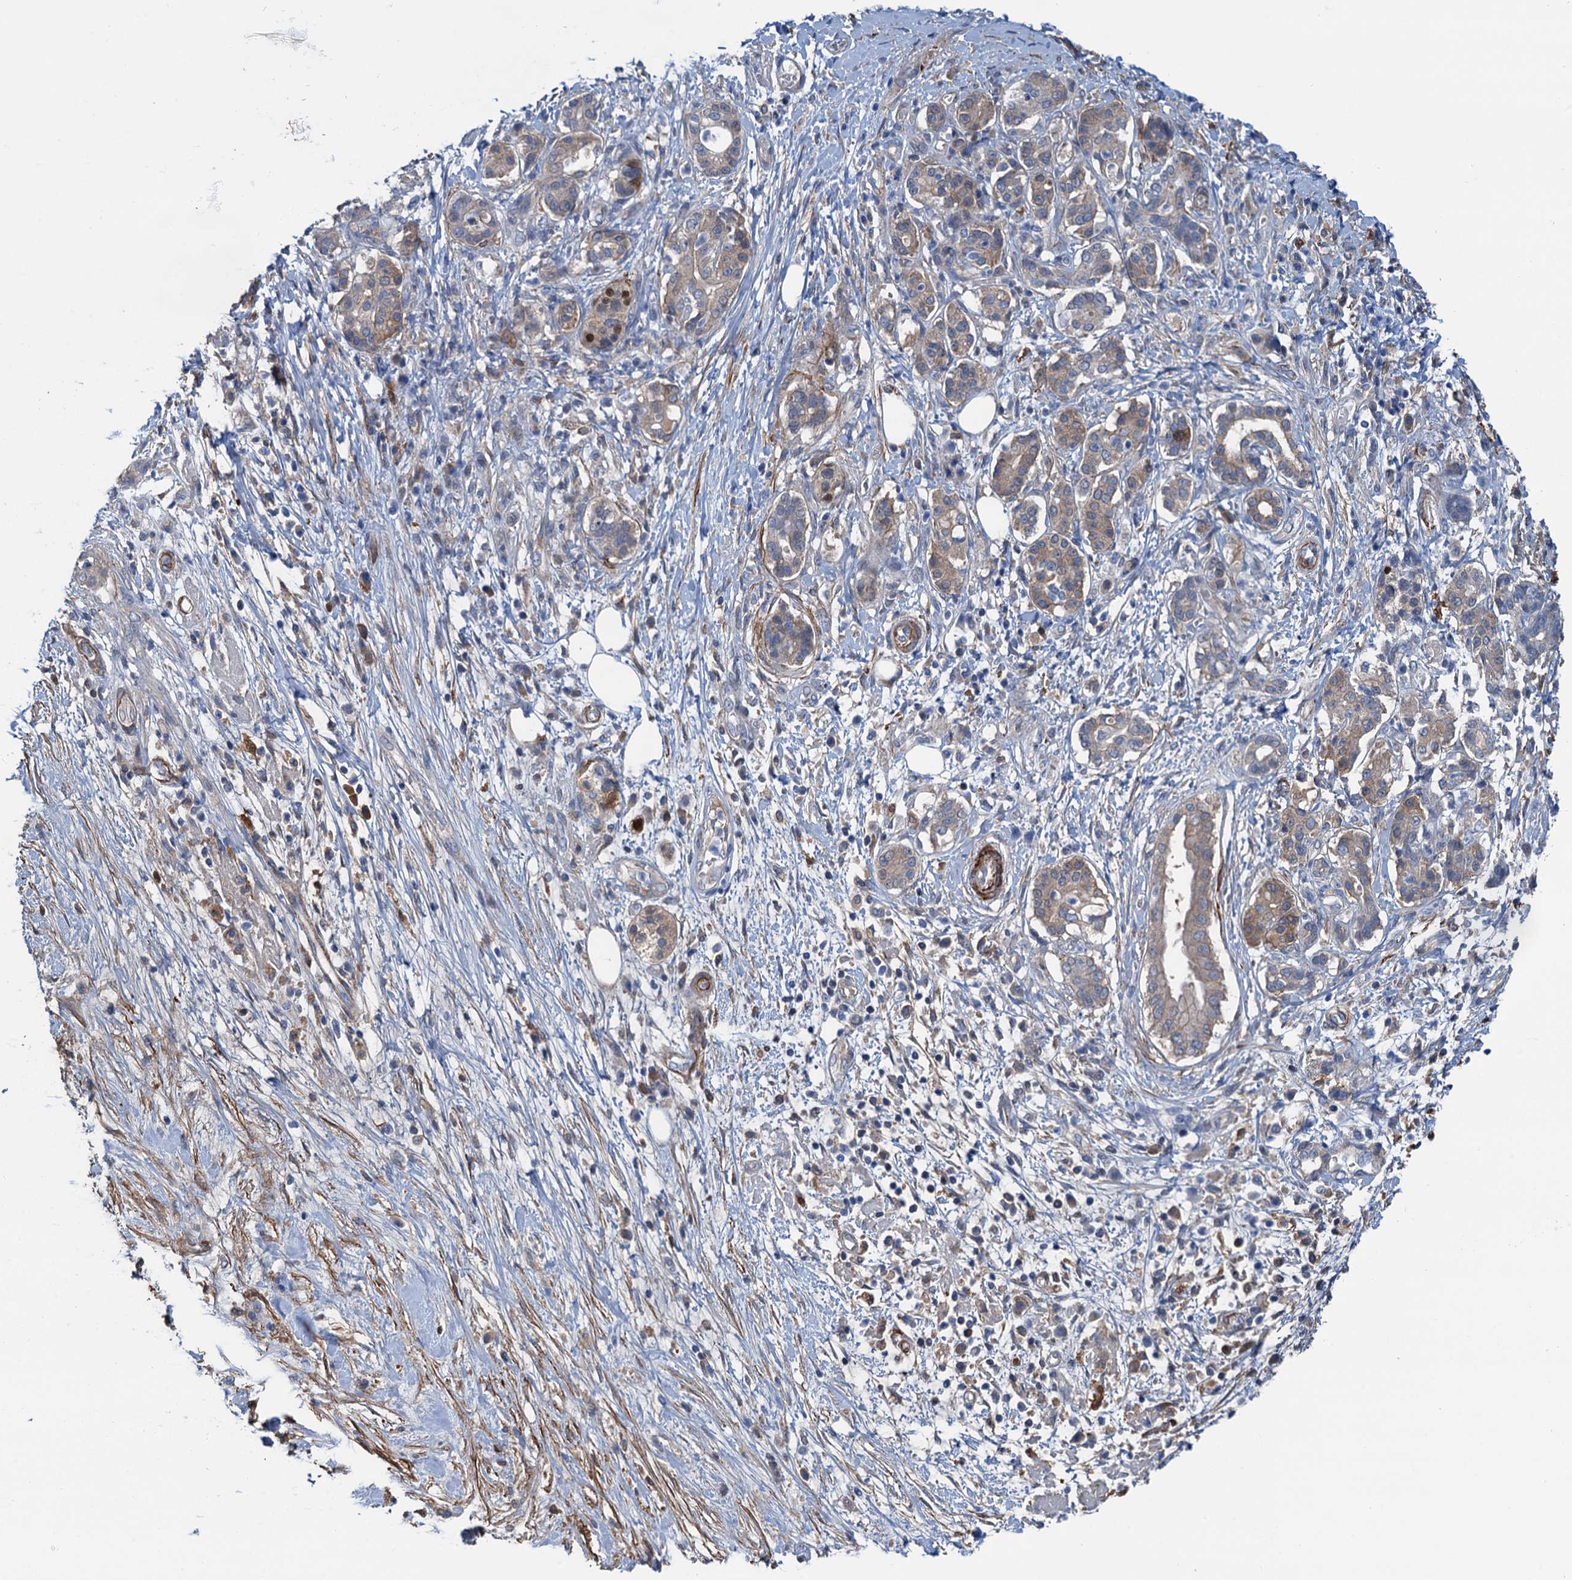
{"staining": {"intensity": "weak", "quantity": "25%-75%", "location": "cytoplasmic/membranous"}, "tissue": "pancreatic cancer", "cell_type": "Tumor cells", "image_type": "cancer", "snomed": [{"axis": "morphology", "description": "Adenocarcinoma, NOS"}, {"axis": "topography", "description": "Pancreas"}], "caption": "Immunohistochemical staining of pancreatic cancer (adenocarcinoma) demonstrates low levels of weak cytoplasmic/membranous positivity in about 25%-75% of tumor cells. Using DAB (brown) and hematoxylin (blue) stains, captured at high magnification using brightfield microscopy.", "gene": "CSTPP1", "patient": {"sex": "female", "age": 73}}